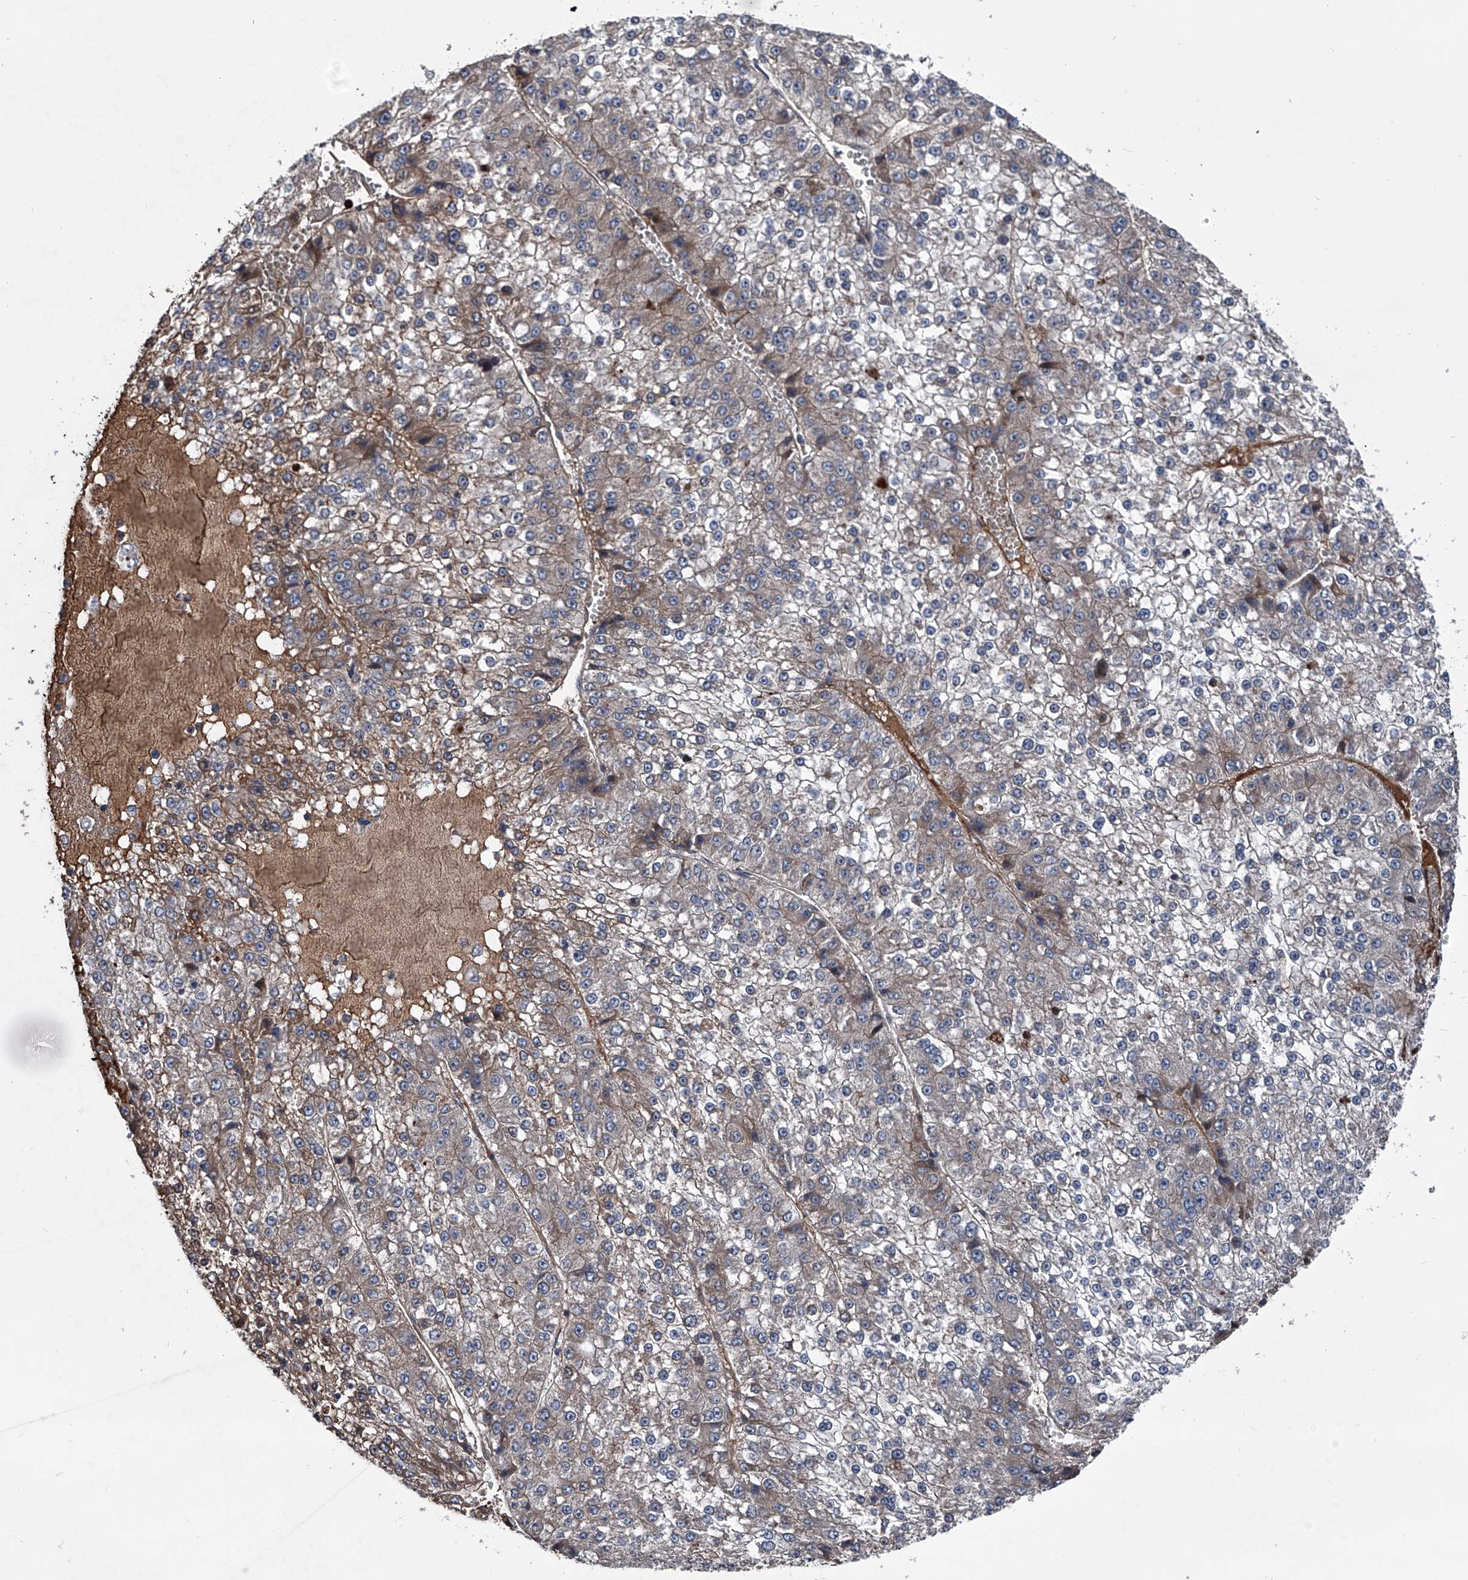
{"staining": {"intensity": "weak", "quantity": "<25%", "location": "cytoplasmic/membranous"}, "tissue": "liver cancer", "cell_type": "Tumor cells", "image_type": "cancer", "snomed": [{"axis": "morphology", "description": "Carcinoma, Hepatocellular, NOS"}, {"axis": "topography", "description": "Liver"}], "caption": "Tumor cells show no significant protein staining in liver hepatocellular carcinoma.", "gene": "KIF13A", "patient": {"sex": "female", "age": 73}}